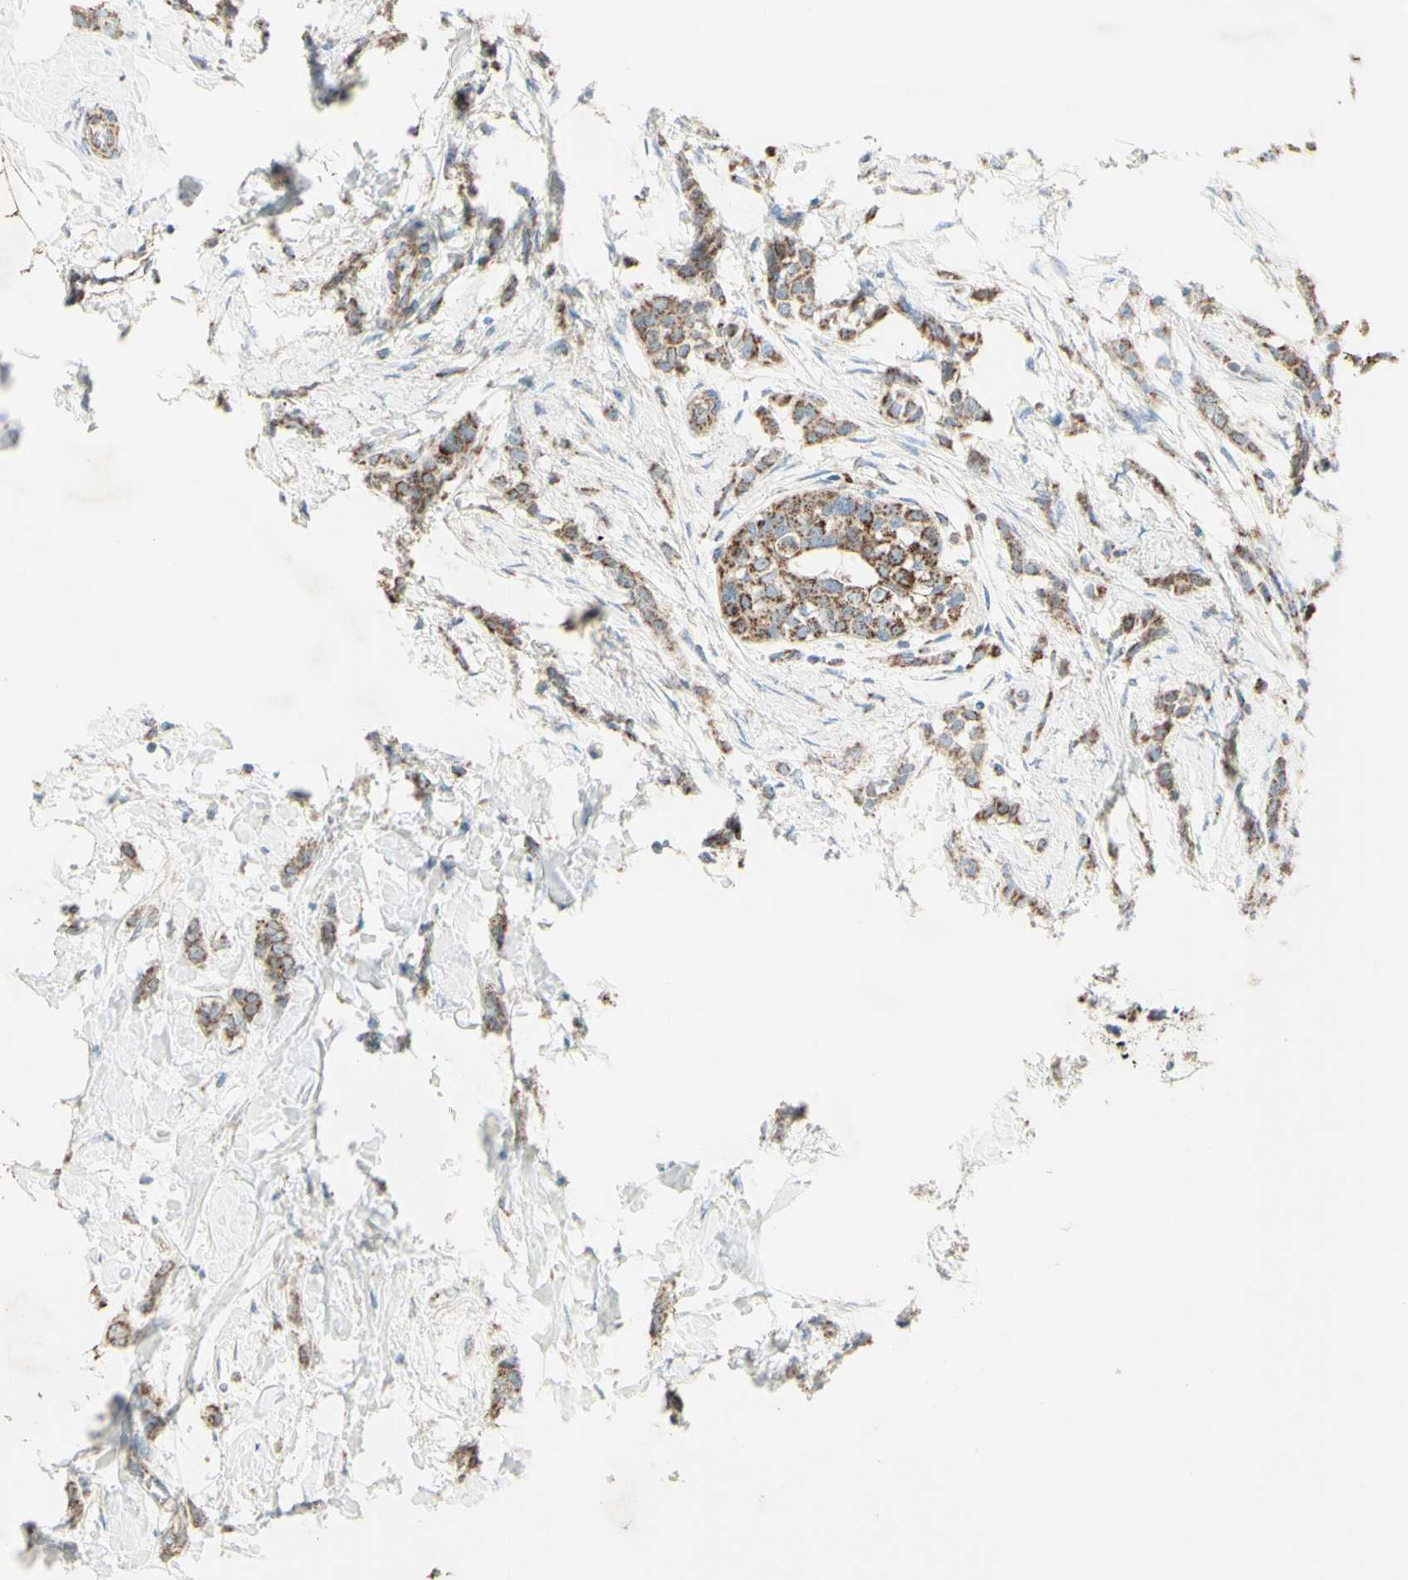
{"staining": {"intensity": "strong", "quantity": ">75%", "location": "cytoplasmic/membranous"}, "tissue": "breast cancer", "cell_type": "Tumor cells", "image_type": "cancer", "snomed": [{"axis": "morphology", "description": "Lobular carcinoma, in situ"}, {"axis": "morphology", "description": "Lobular carcinoma"}, {"axis": "topography", "description": "Breast"}], "caption": "Breast cancer stained with immunohistochemistry (IHC) shows strong cytoplasmic/membranous staining in about >75% of tumor cells.", "gene": "RHOT1", "patient": {"sex": "female", "age": 41}}